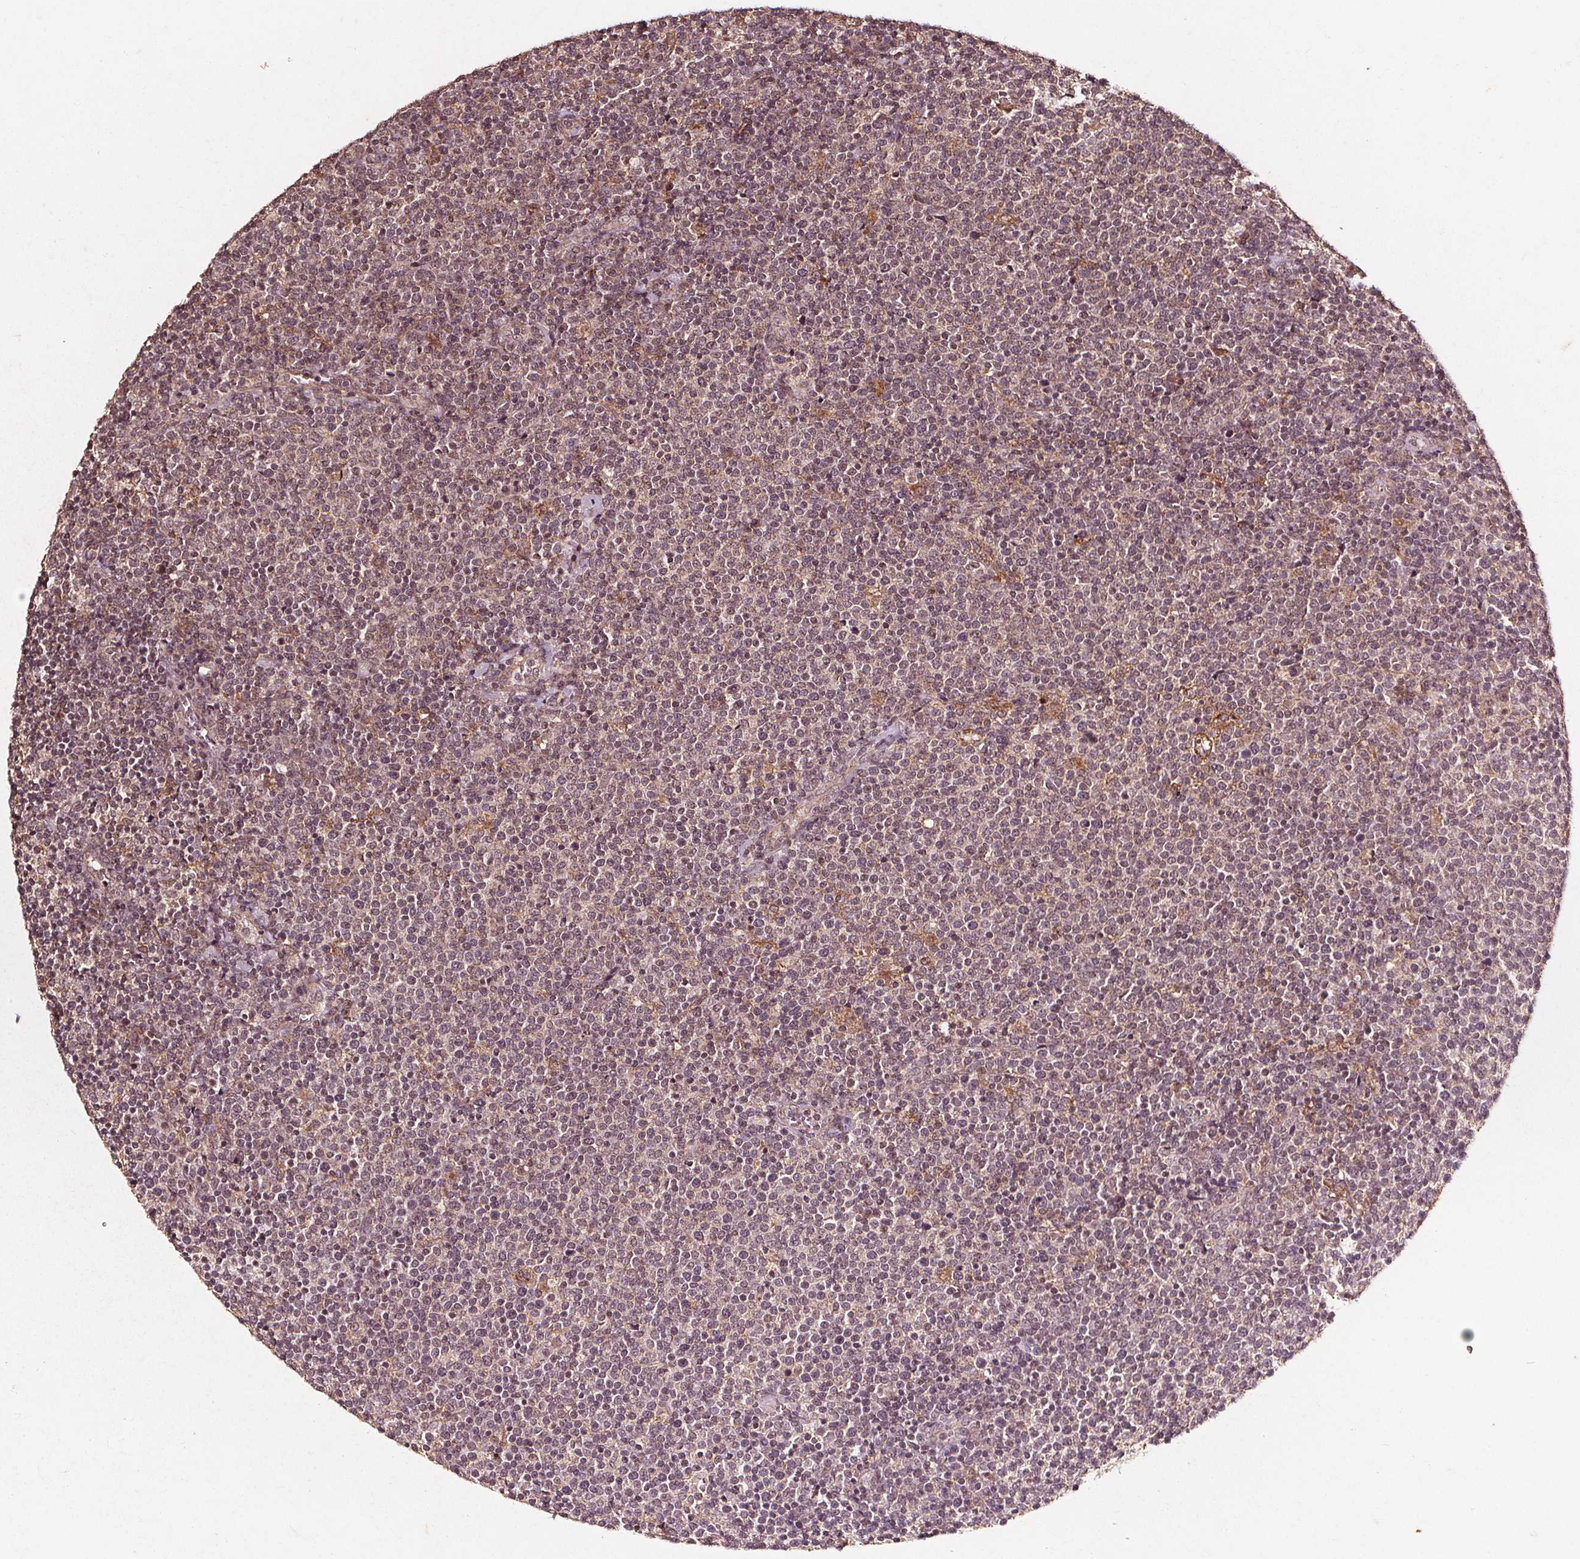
{"staining": {"intensity": "weak", "quantity": "<25%", "location": "cytoplasmic/membranous"}, "tissue": "lymphoma", "cell_type": "Tumor cells", "image_type": "cancer", "snomed": [{"axis": "morphology", "description": "Malignant lymphoma, non-Hodgkin's type, High grade"}, {"axis": "topography", "description": "Lymph node"}], "caption": "A high-resolution micrograph shows immunohistochemistry (IHC) staining of lymphoma, which displays no significant positivity in tumor cells.", "gene": "ABCA1", "patient": {"sex": "male", "age": 61}}